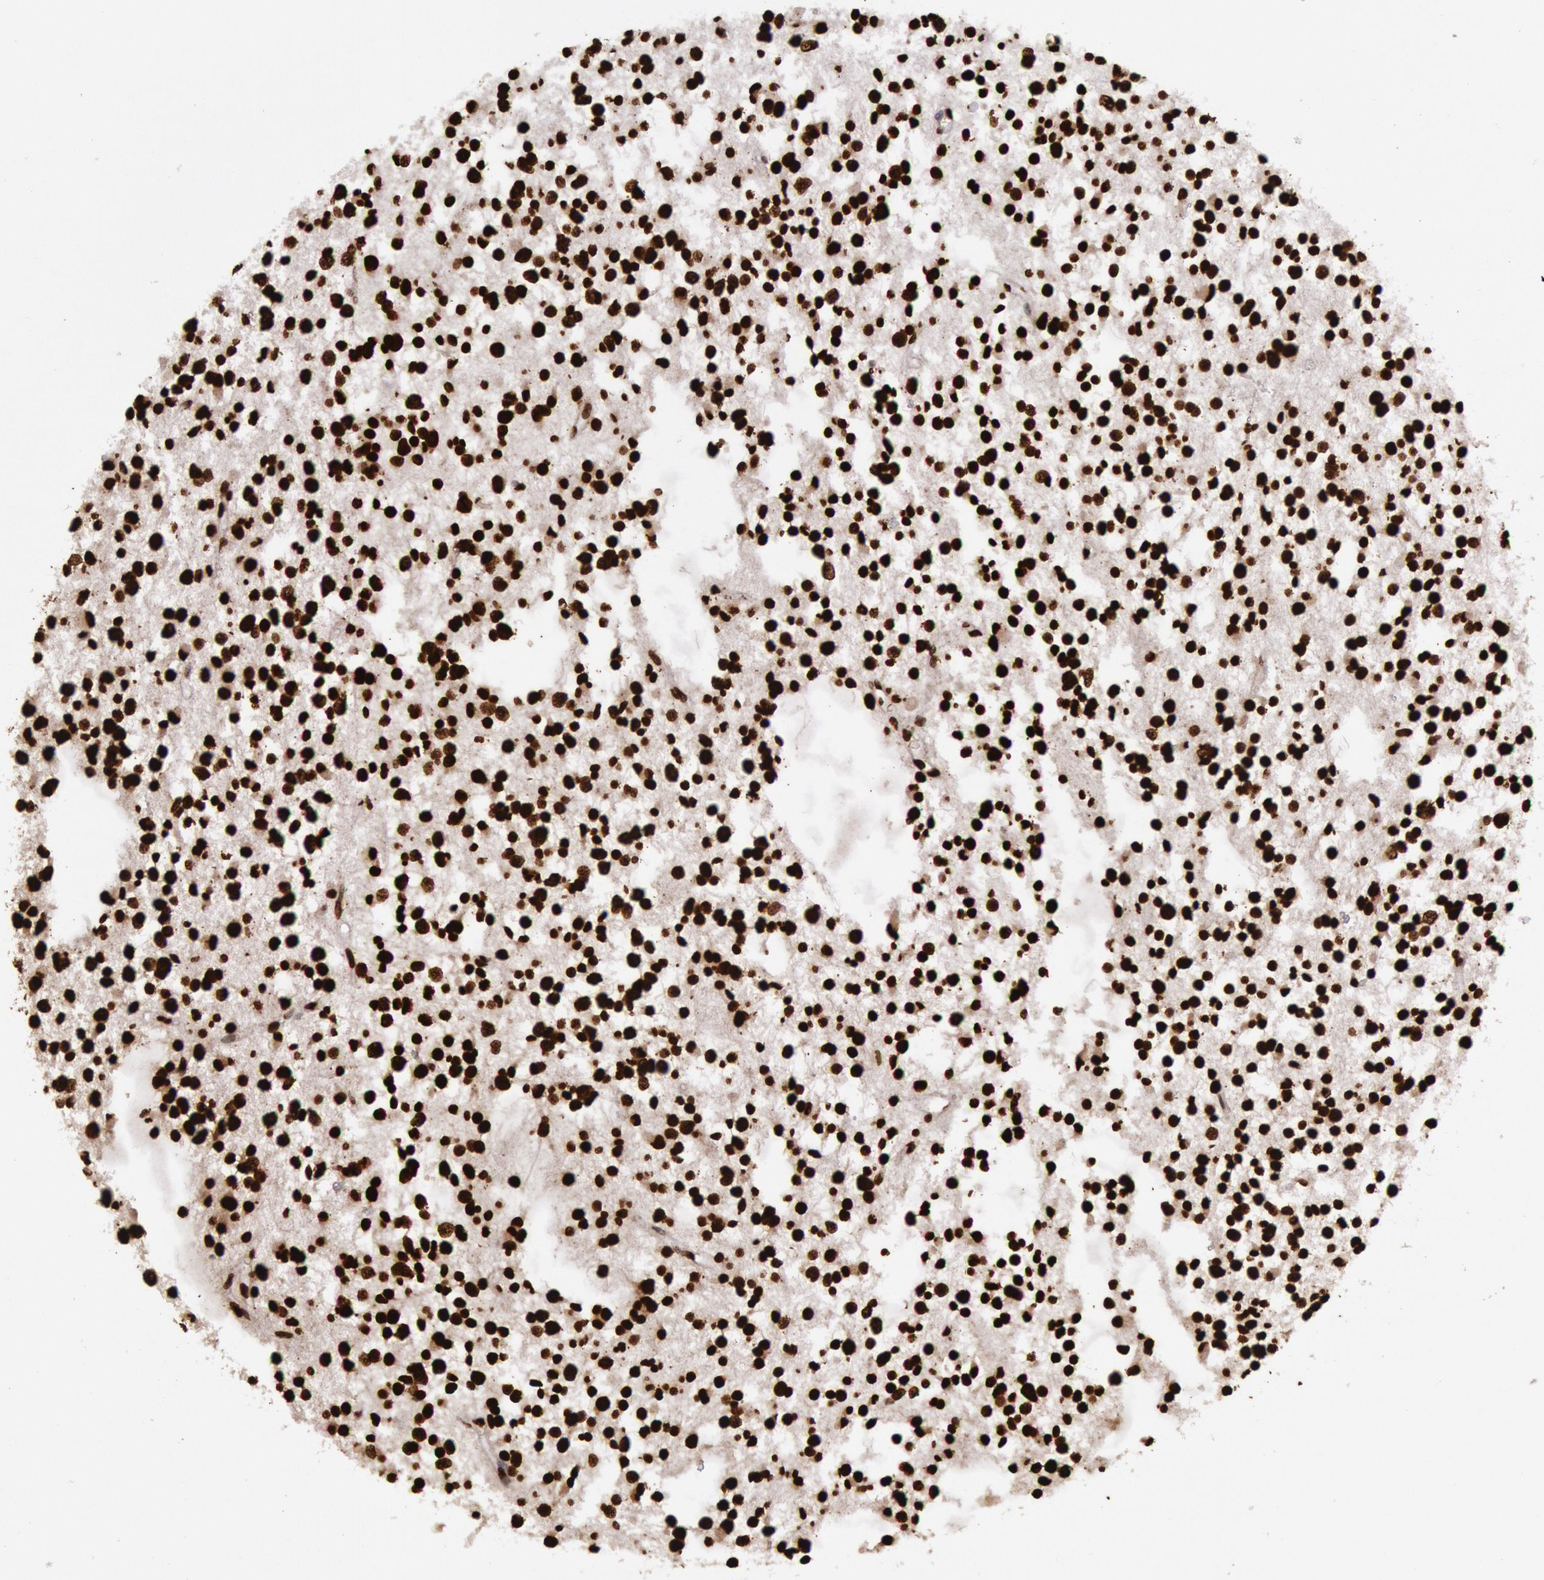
{"staining": {"intensity": "strong", "quantity": ">75%", "location": "nuclear"}, "tissue": "glioma", "cell_type": "Tumor cells", "image_type": "cancer", "snomed": [{"axis": "morphology", "description": "Glioma, malignant, Low grade"}, {"axis": "topography", "description": "Brain"}], "caption": "Protein expression analysis of human glioma reveals strong nuclear expression in about >75% of tumor cells.", "gene": "H3-4", "patient": {"sex": "female", "age": 36}}